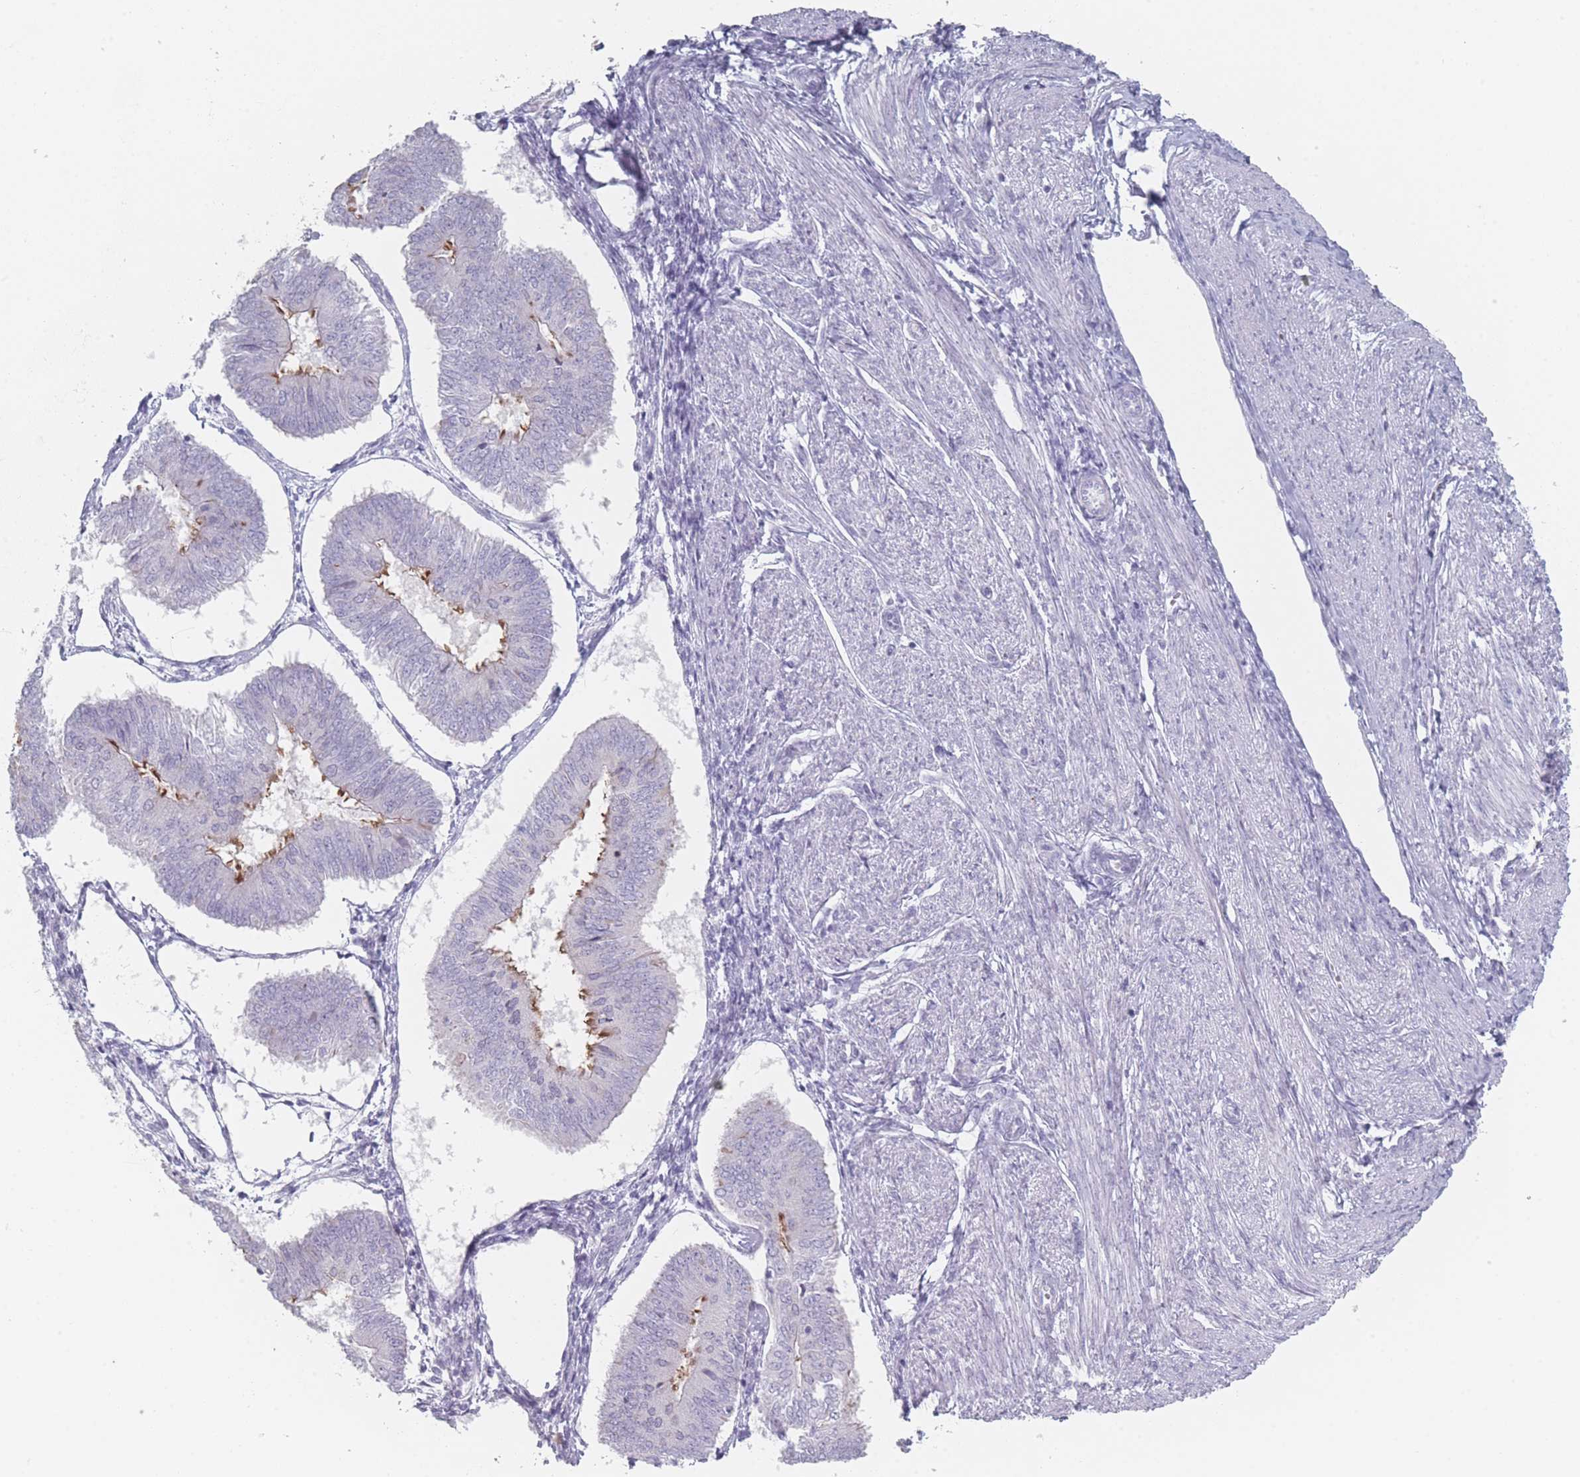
{"staining": {"intensity": "moderate", "quantity": "<25%", "location": "cytoplasmic/membranous"}, "tissue": "endometrial cancer", "cell_type": "Tumor cells", "image_type": "cancer", "snomed": [{"axis": "morphology", "description": "Adenocarcinoma, NOS"}, {"axis": "topography", "description": "Endometrium"}], "caption": "Human adenocarcinoma (endometrial) stained with a brown dye exhibits moderate cytoplasmic/membranous positive positivity in approximately <25% of tumor cells.", "gene": "RNF4", "patient": {"sex": "female", "age": 58}}